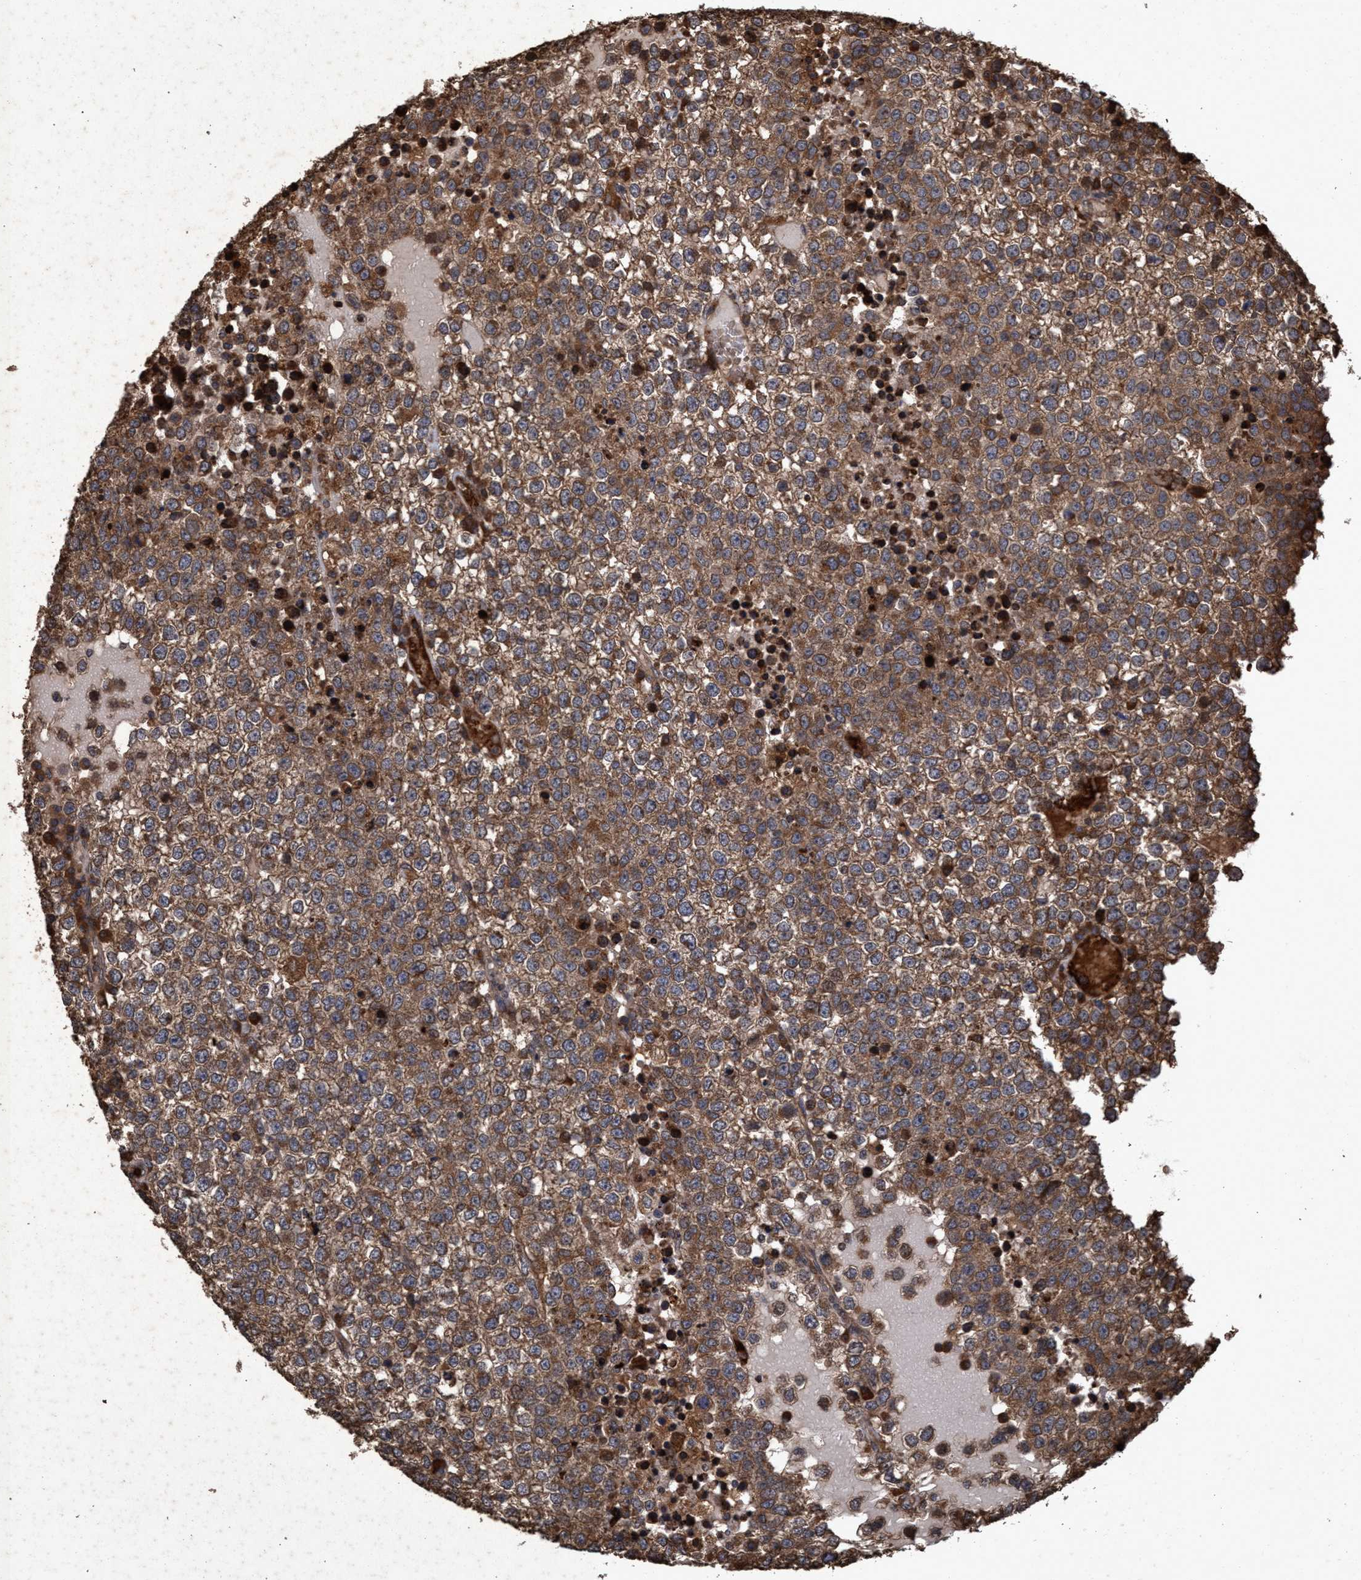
{"staining": {"intensity": "moderate", "quantity": ">75%", "location": "cytoplasmic/membranous"}, "tissue": "testis cancer", "cell_type": "Tumor cells", "image_type": "cancer", "snomed": [{"axis": "morphology", "description": "Seminoma, NOS"}, {"axis": "topography", "description": "Testis"}], "caption": "Protein staining of testis cancer tissue demonstrates moderate cytoplasmic/membranous positivity in about >75% of tumor cells.", "gene": "CHMP6", "patient": {"sex": "male", "age": 65}}